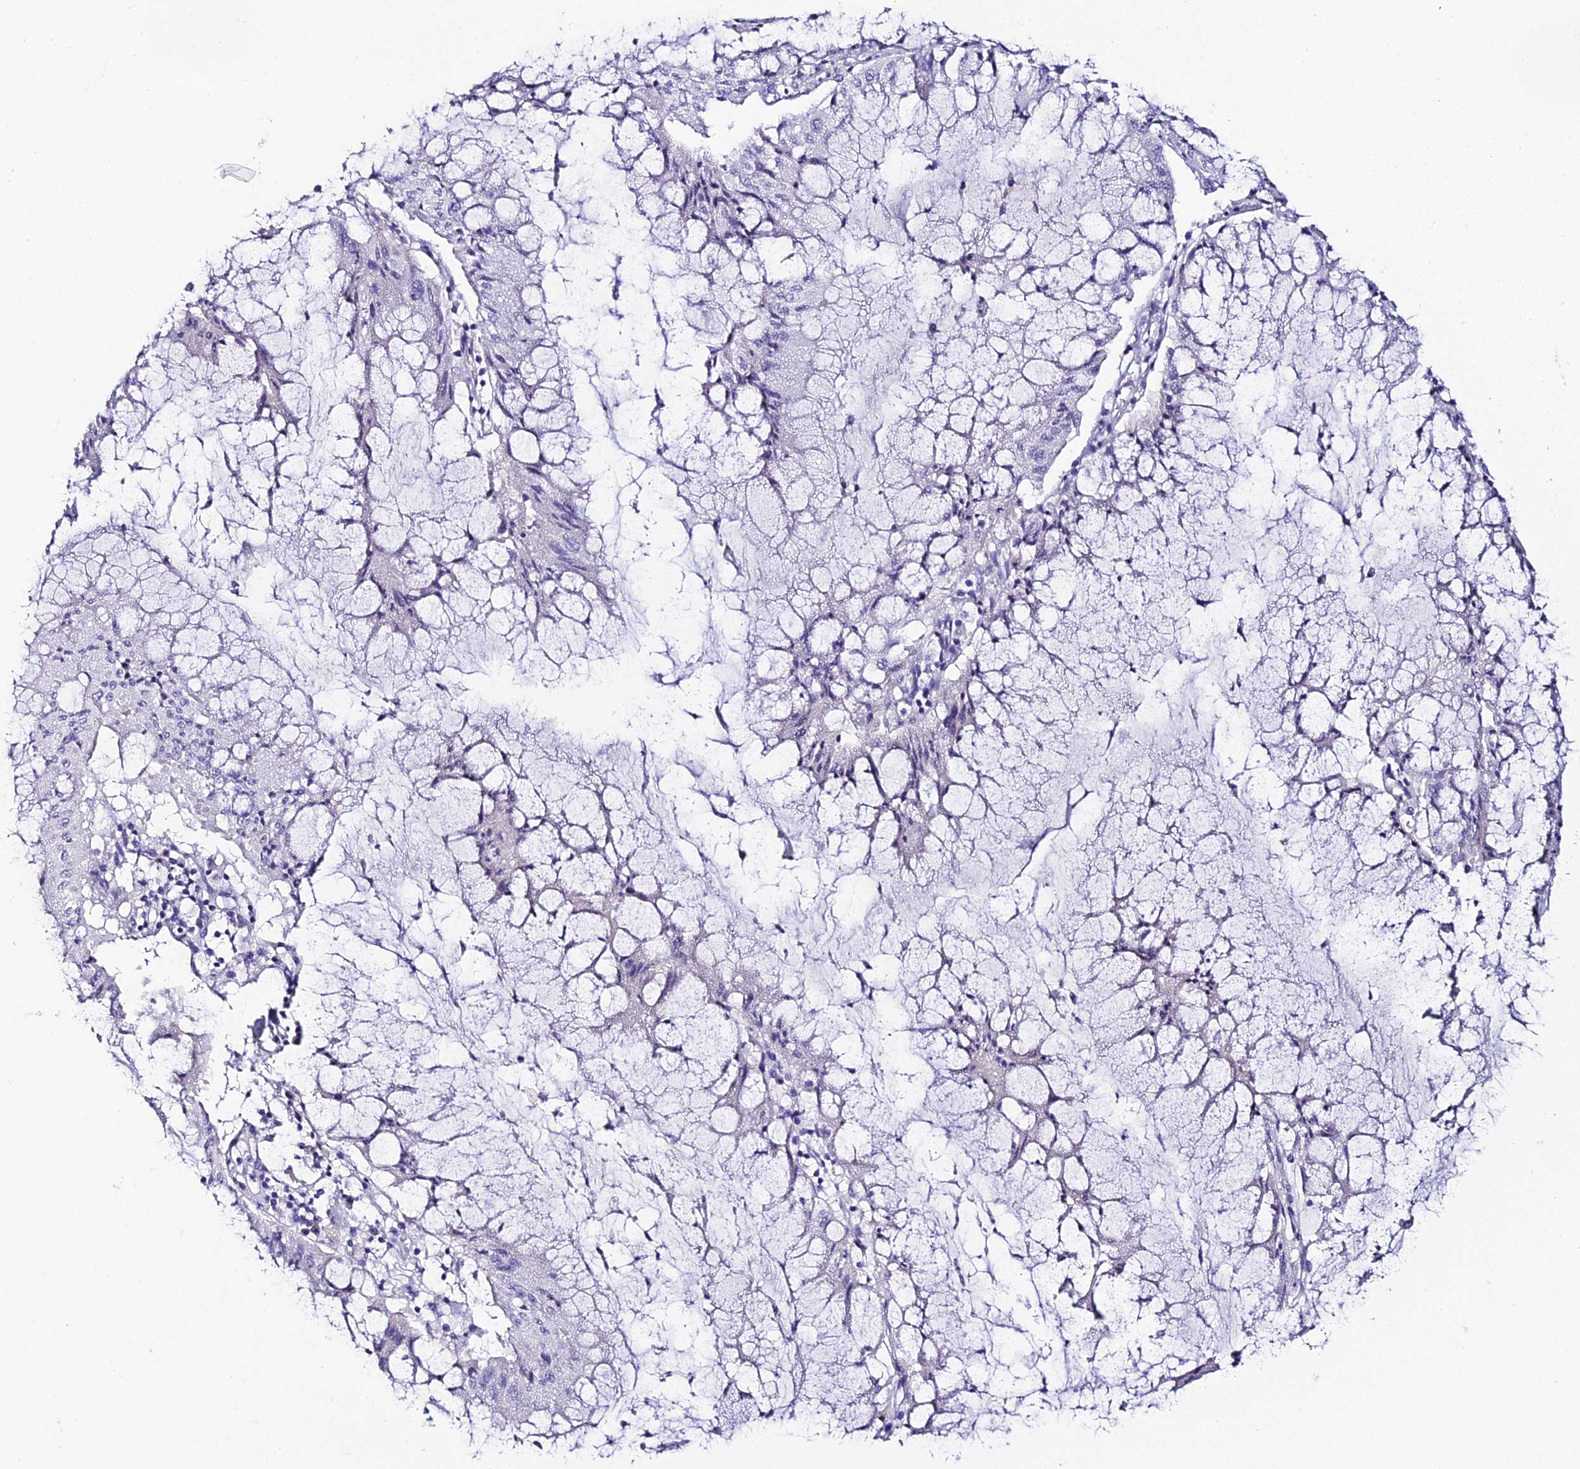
{"staining": {"intensity": "negative", "quantity": "none", "location": "none"}, "tissue": "pancreatic cancer", "cell_type": "Tumor cells", "image_type": "cancer", "snomed": [{"axis": "morphology", "description": "Adenocarcinoma, NOS"}, {"axis": "topography", "description": "Pancreas"}], "caption": "The image shows no staining of tumor cells in pancreatic cancer (adenocarcinoma).", "gene": "C12orf29", "patient": {"sex": "female", "age": 50}}